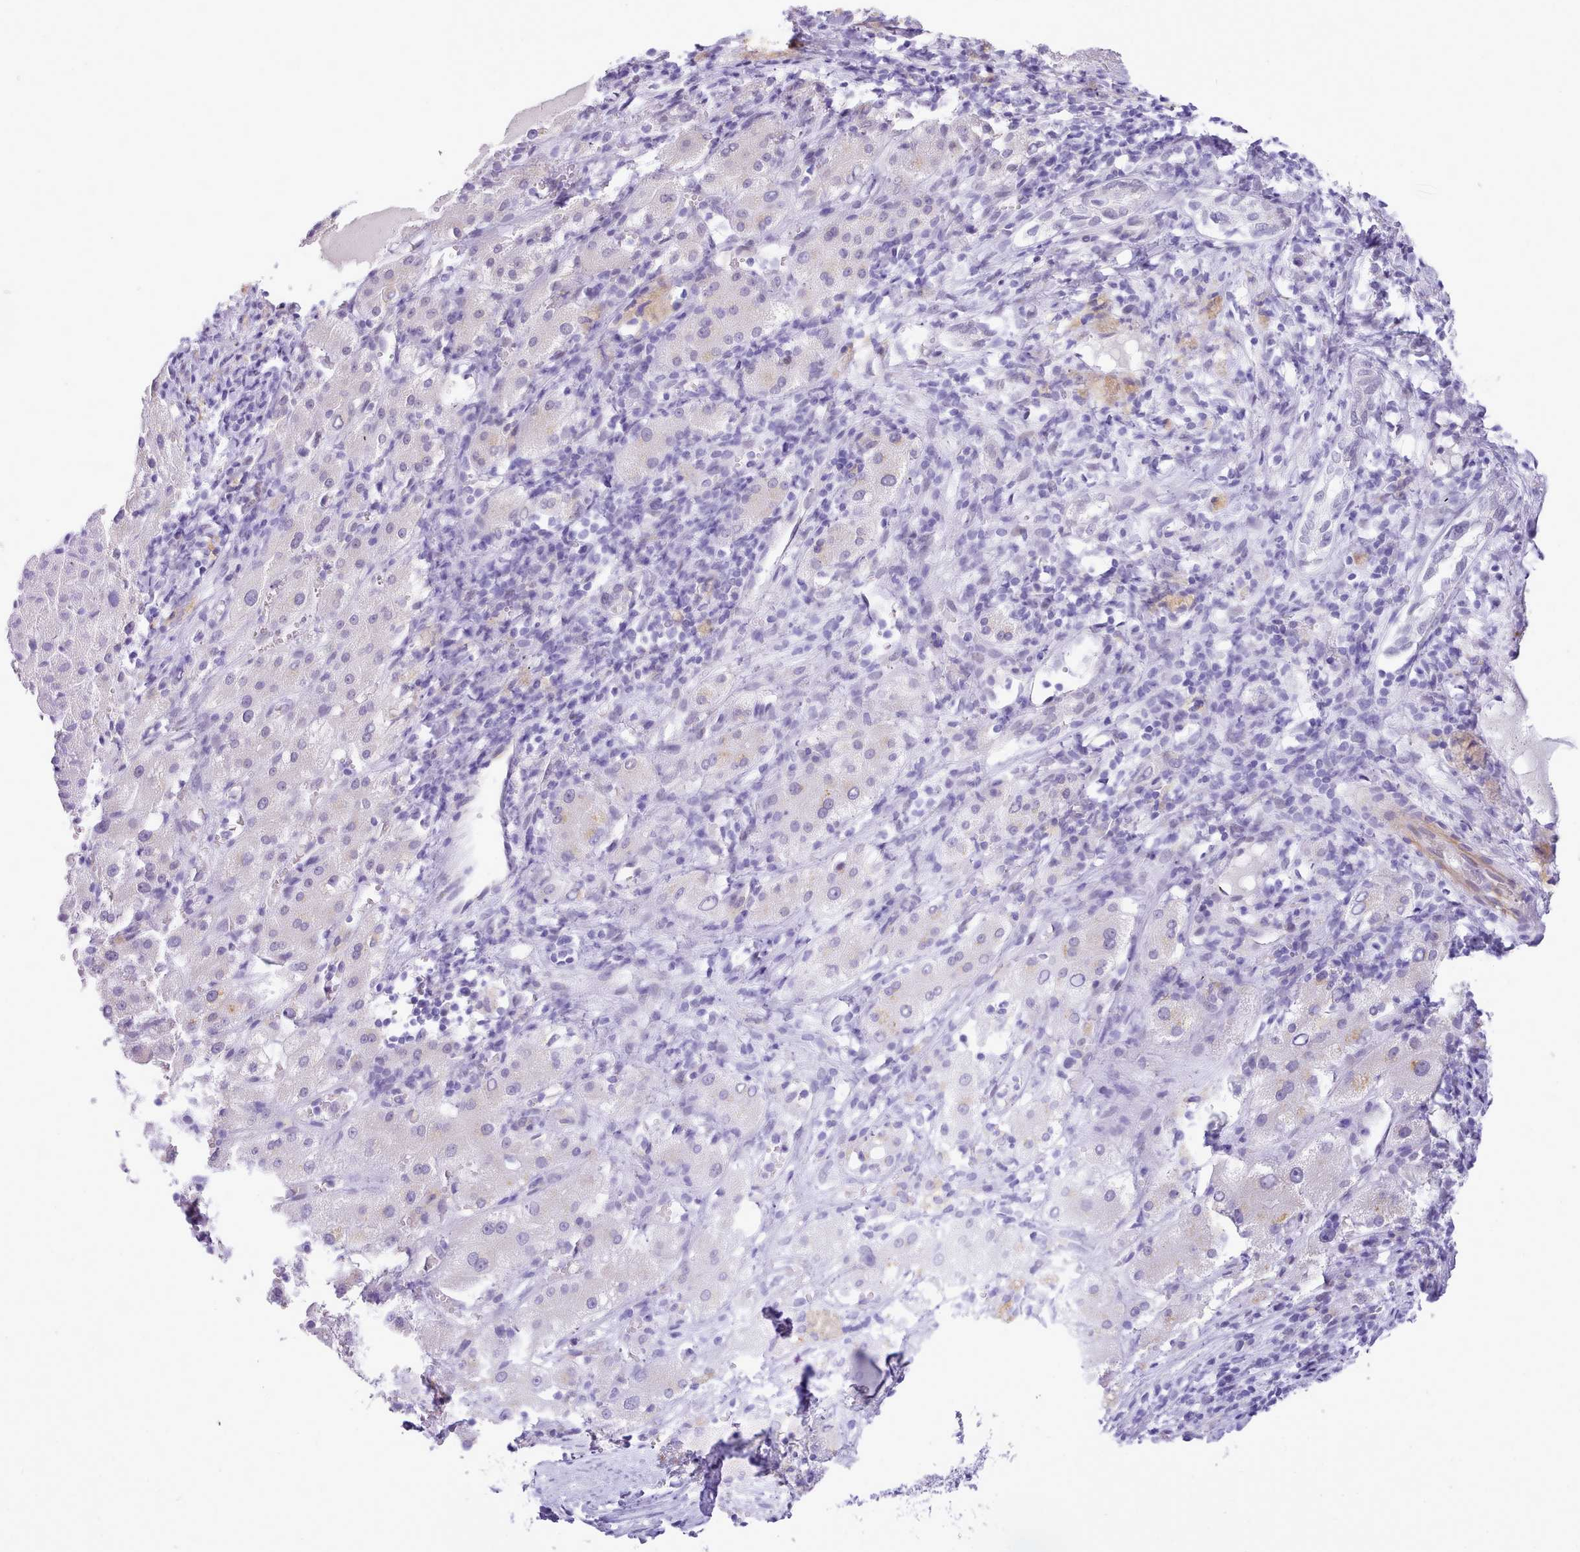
{"staining": {"intensity": "negative", "quantity": "none", "location": "none"}, "tissue": "liver cancer", "cell_type": "Tumor cells", "image_type": "cancer", "snomed": [{"axis": "morphology", "description": "Carcinoma, Hepatocellular, NOS"}, {"axis": "topography", "description": "Liver"}], "caption": "This is an immunohistochemistry micrograph of human liver hepatocellular carcinoma. There is no staining in tumor cells.", "gene": "LRRC37A", "patient": {"sex": "female", "age": 58}}